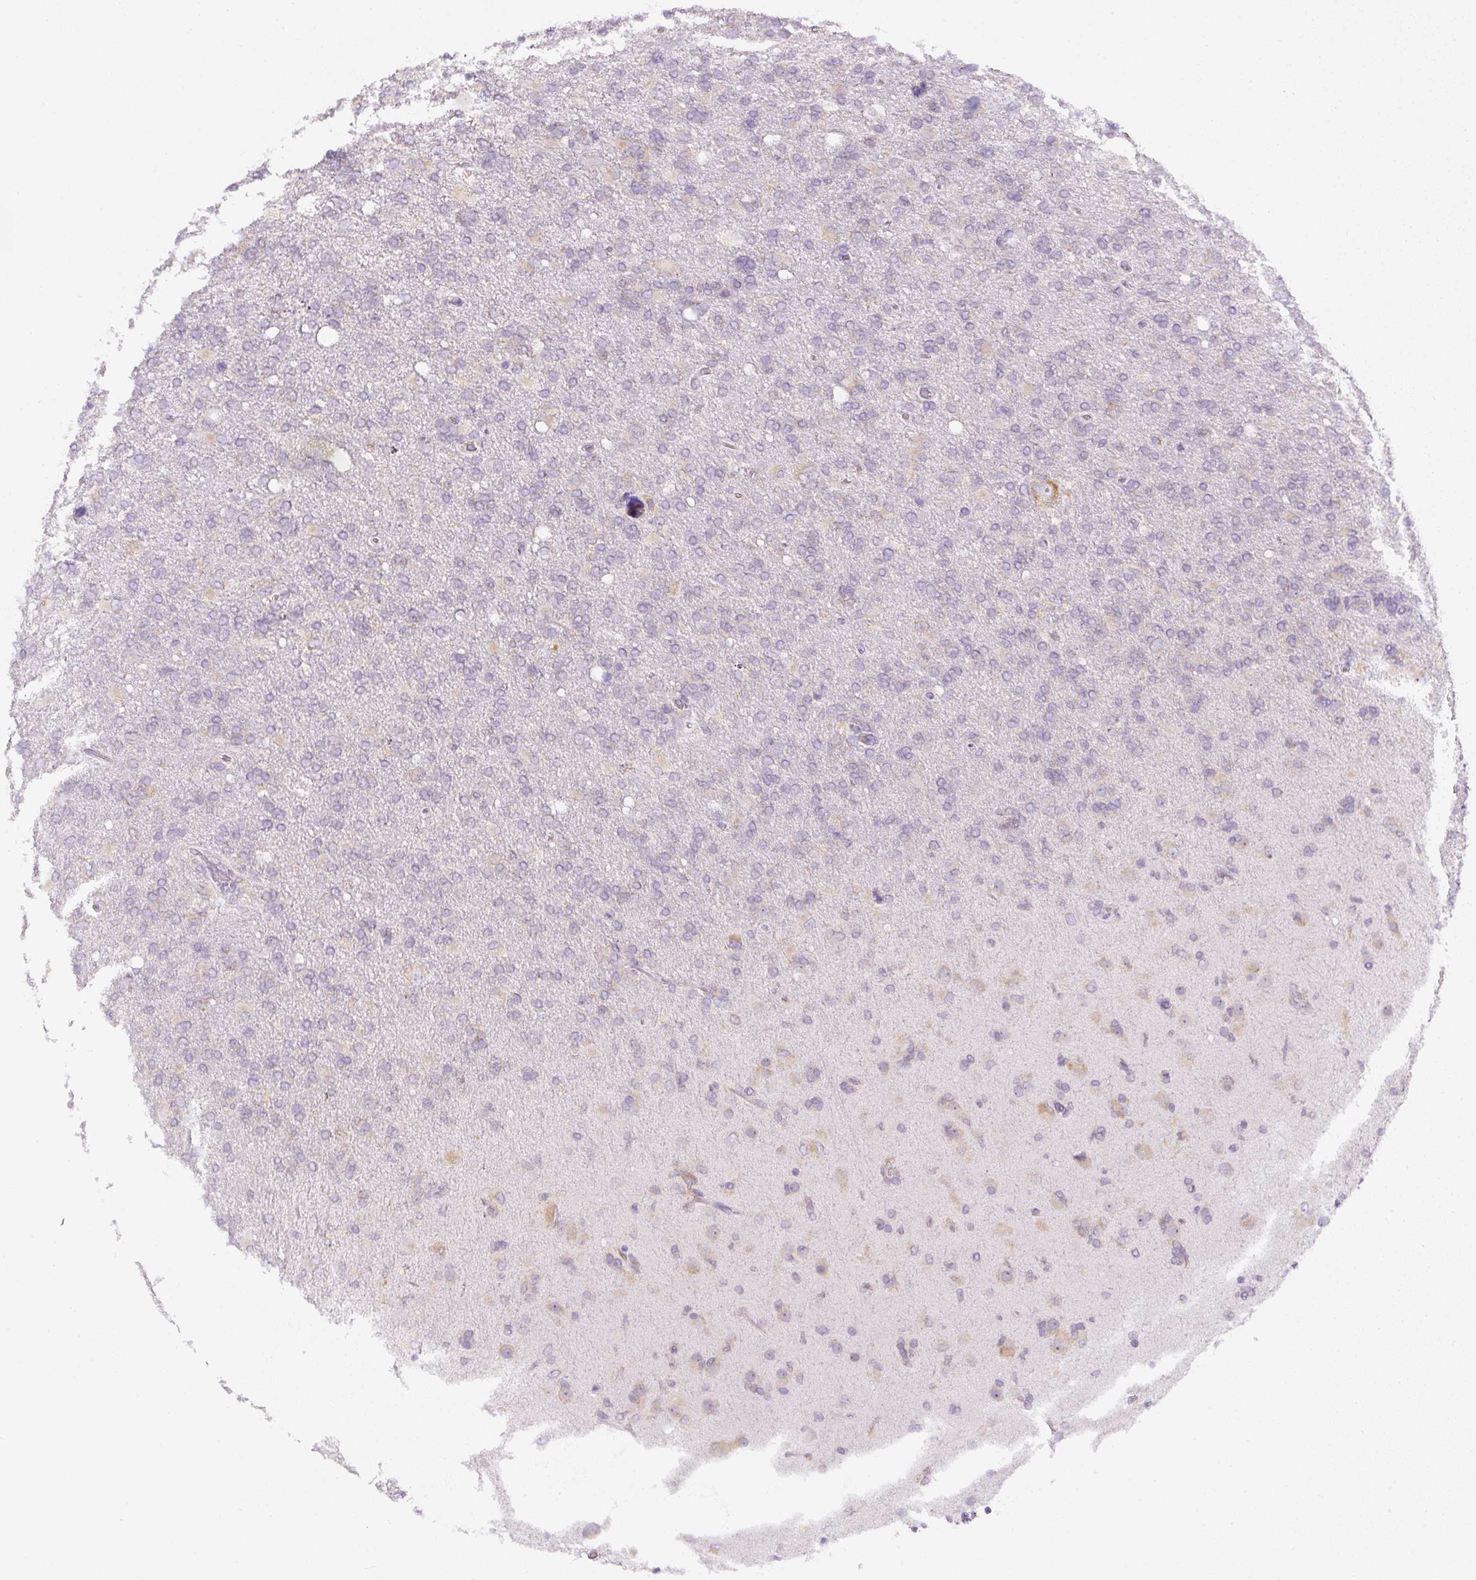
{"staining": {"intensity": "negative", "quantity": "none", "location": "none"}, "tissue": "glioma", "cell_type": "Tumor cells", "image_type": "cancer", "snomed": [{"axis": "morphology", "description": "Glioma, malignant, High grade"}, {"axis": "topography", "description": "Brain"}], "caption": "This is an IHC image of malignant glioma (high-grade). There is no staining in tumor cells.", "gene": "DDOST", "patient": {"sex": "male", "age": 61}}